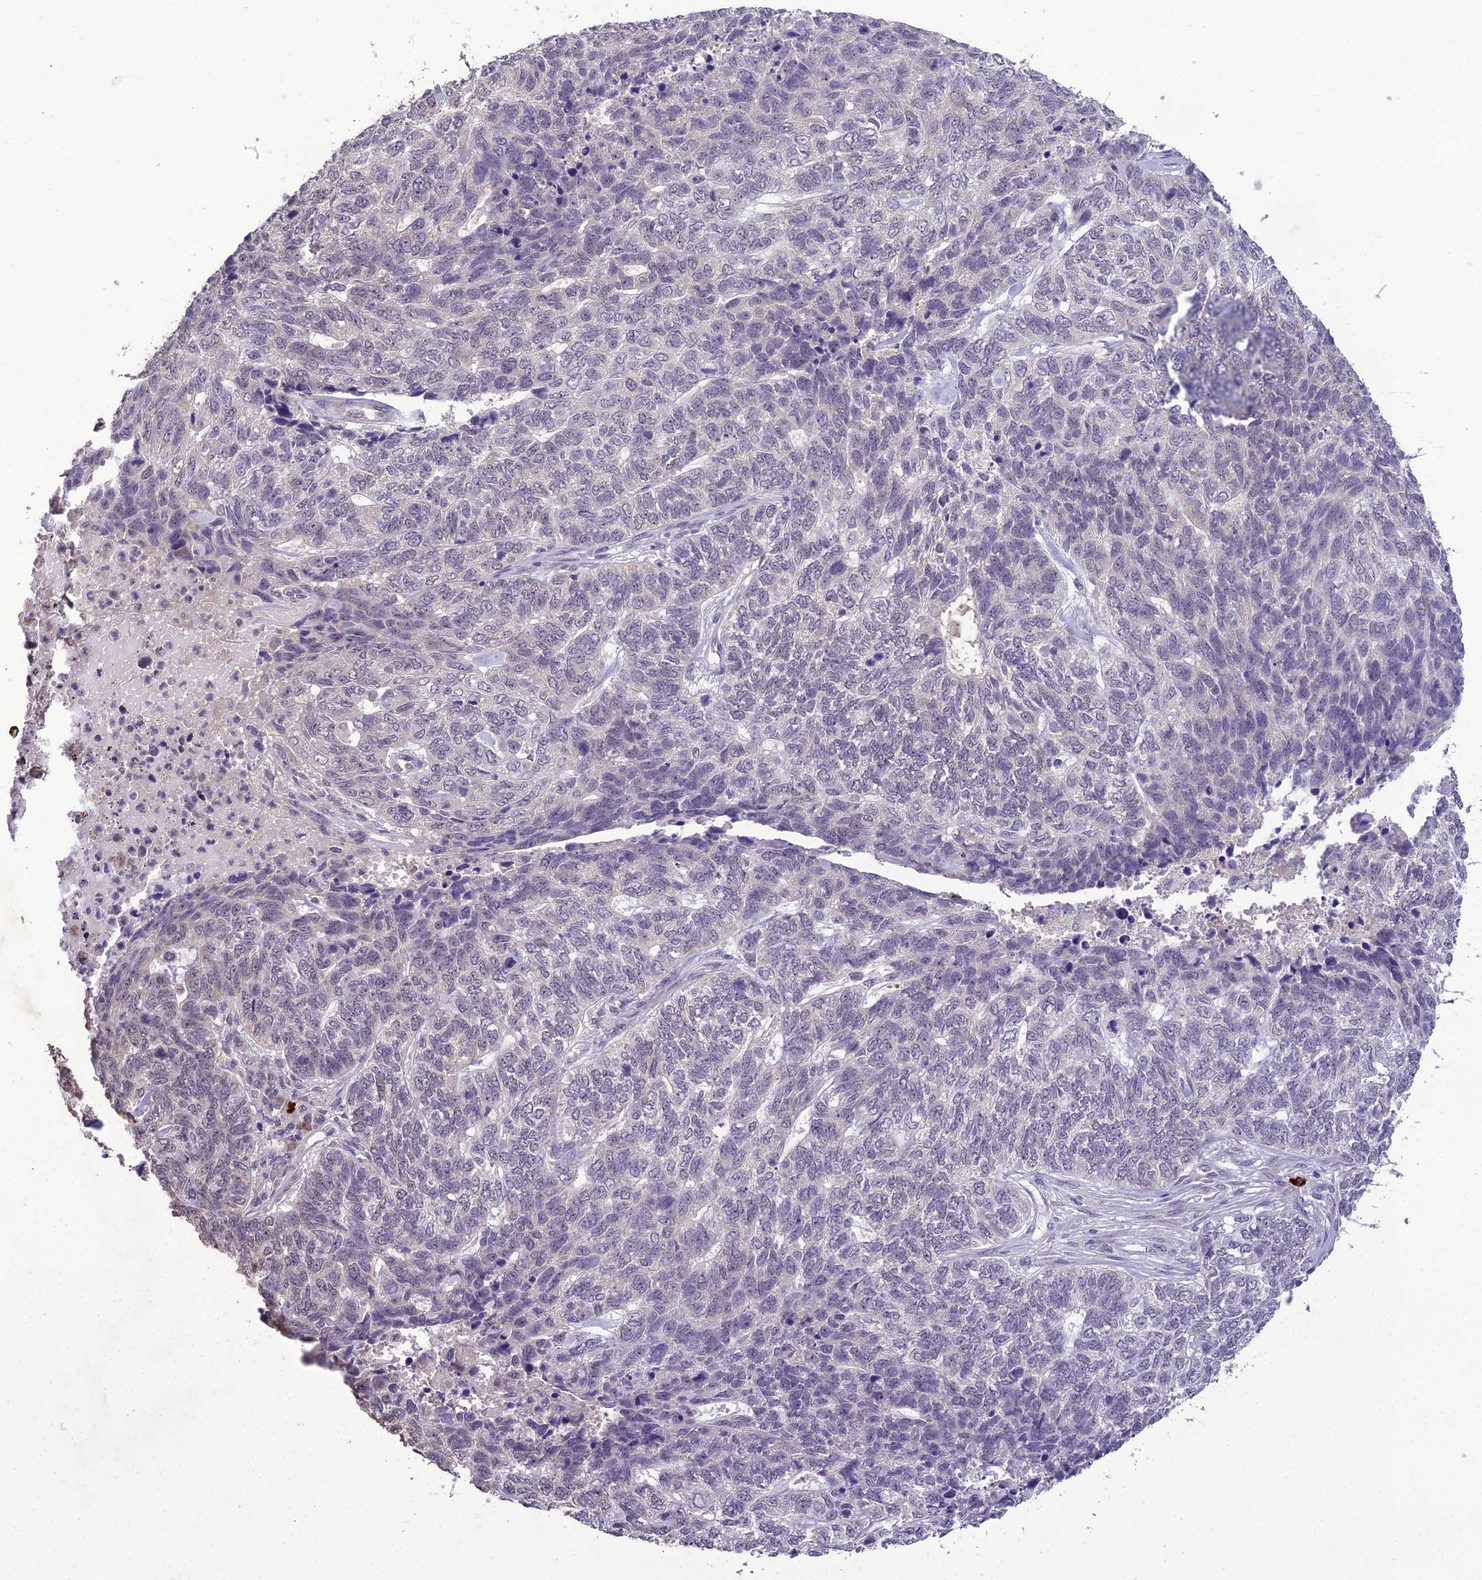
{"staining": {"intensity": "negative", "quantity": "none", "location": "none"}, "tissue": "skin cancer", "cell_type": "Tumor cells", "image_type": "cancer", "snomed": [{"axis": "morphology", "description": "Basal cell carcinoma"}, {"axis": "topography", "description": "Skin"}], "caption": "This is an IHC histopathology image of basal cell carcinoma (skin). There is no expression in tumor cells.", "gene": "SH3RF3", "patient": {"sex": "female", "age": 65}}